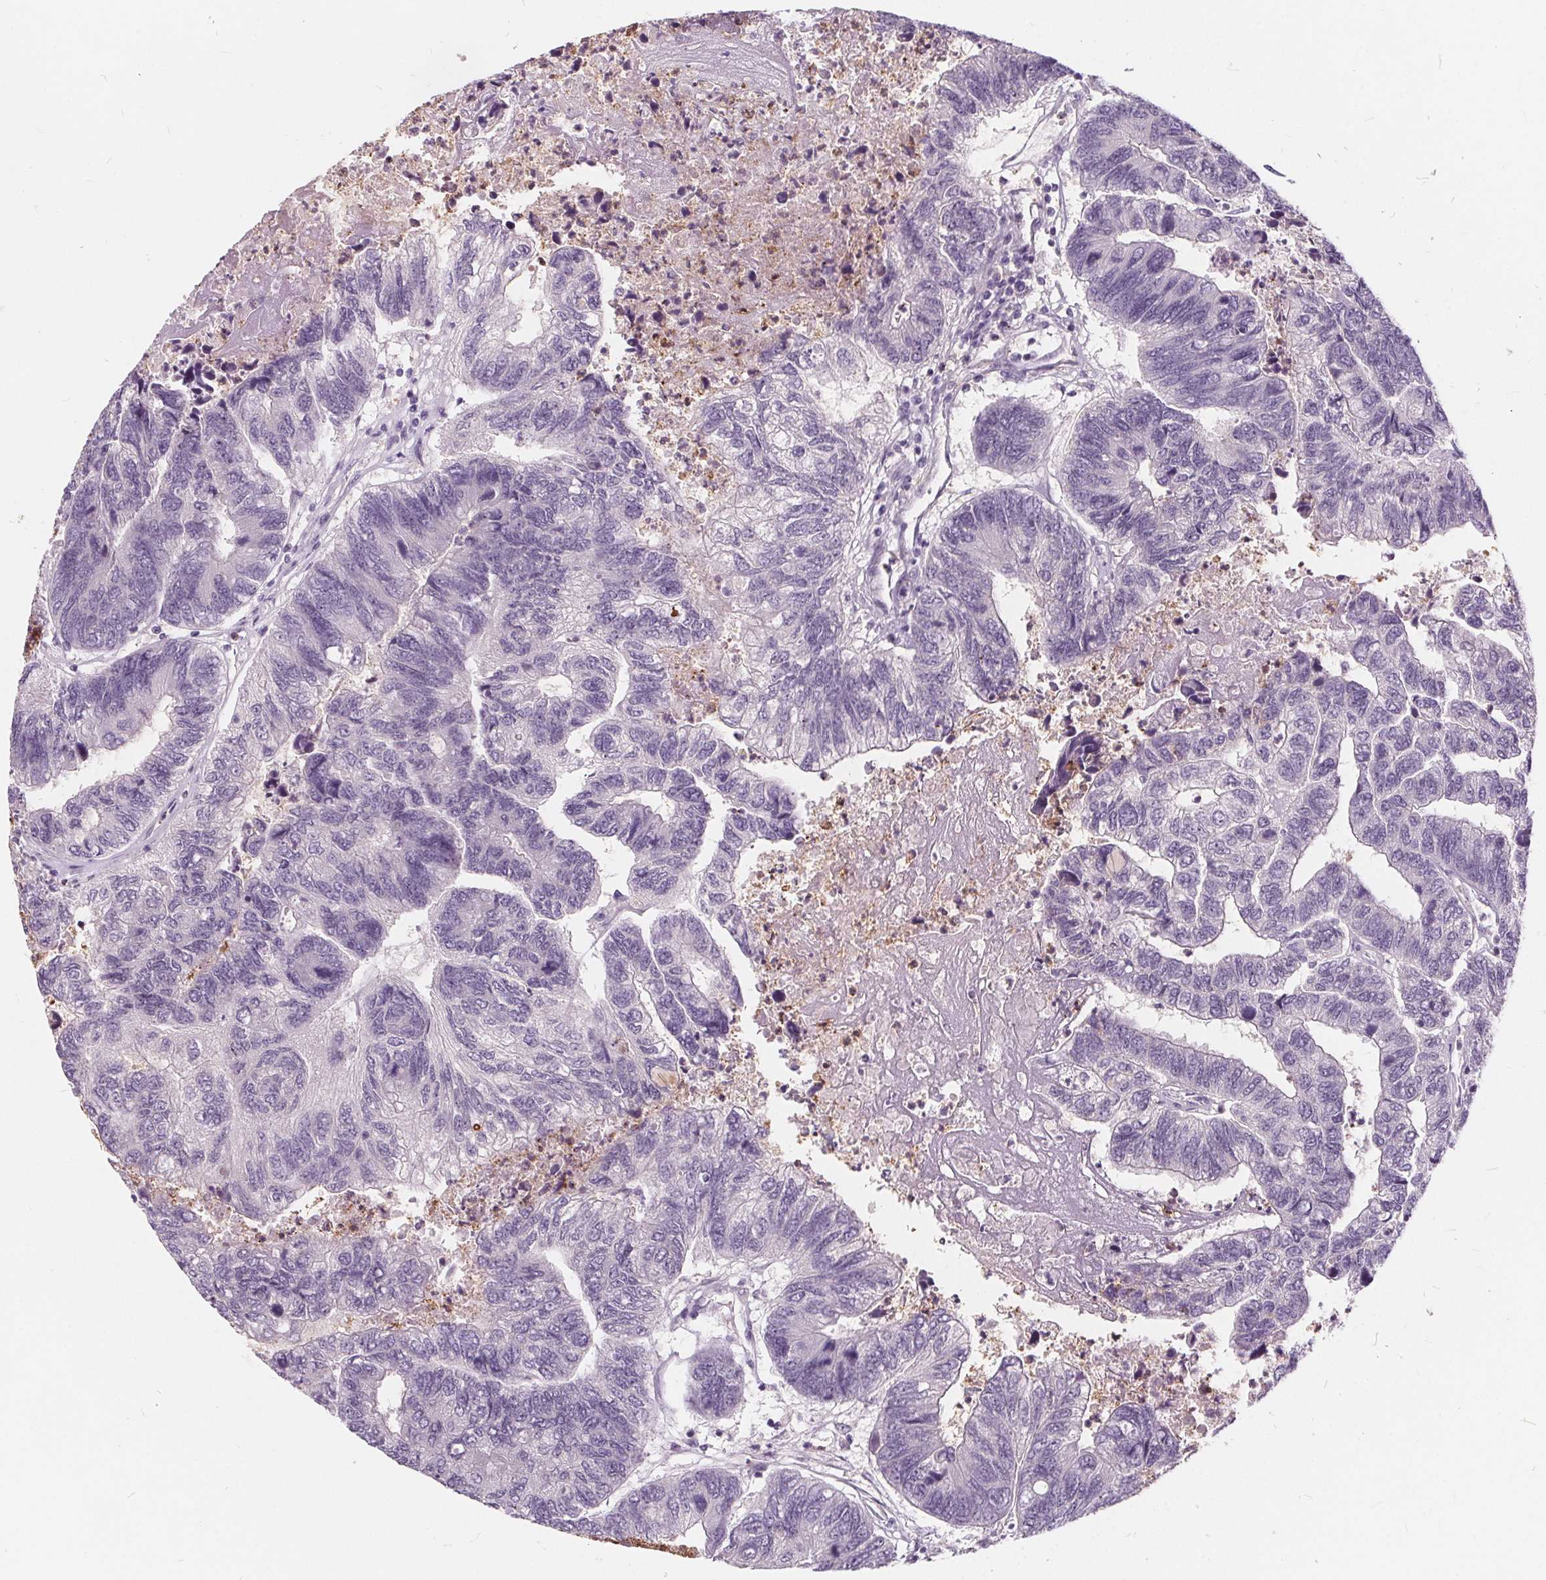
{"staining": {"intensity": "negative", "quantity": "none", "location": "none"}, "tissue": "colorectal cancer", "cell_type": "Tumor cells", "image_type": "cancer", "snomed": [{"axis": "morphology", "description": "Adenocarcinoma, NOS"}, {"axis": "topography", "description": "Colon"}], "caption": "Colorectal adenocarcinoma was stained to show a protein in brown. There is no significant expression in tumor cells.", "gene": "HAAO", "patient": {"sex": "female", "age": 67}}